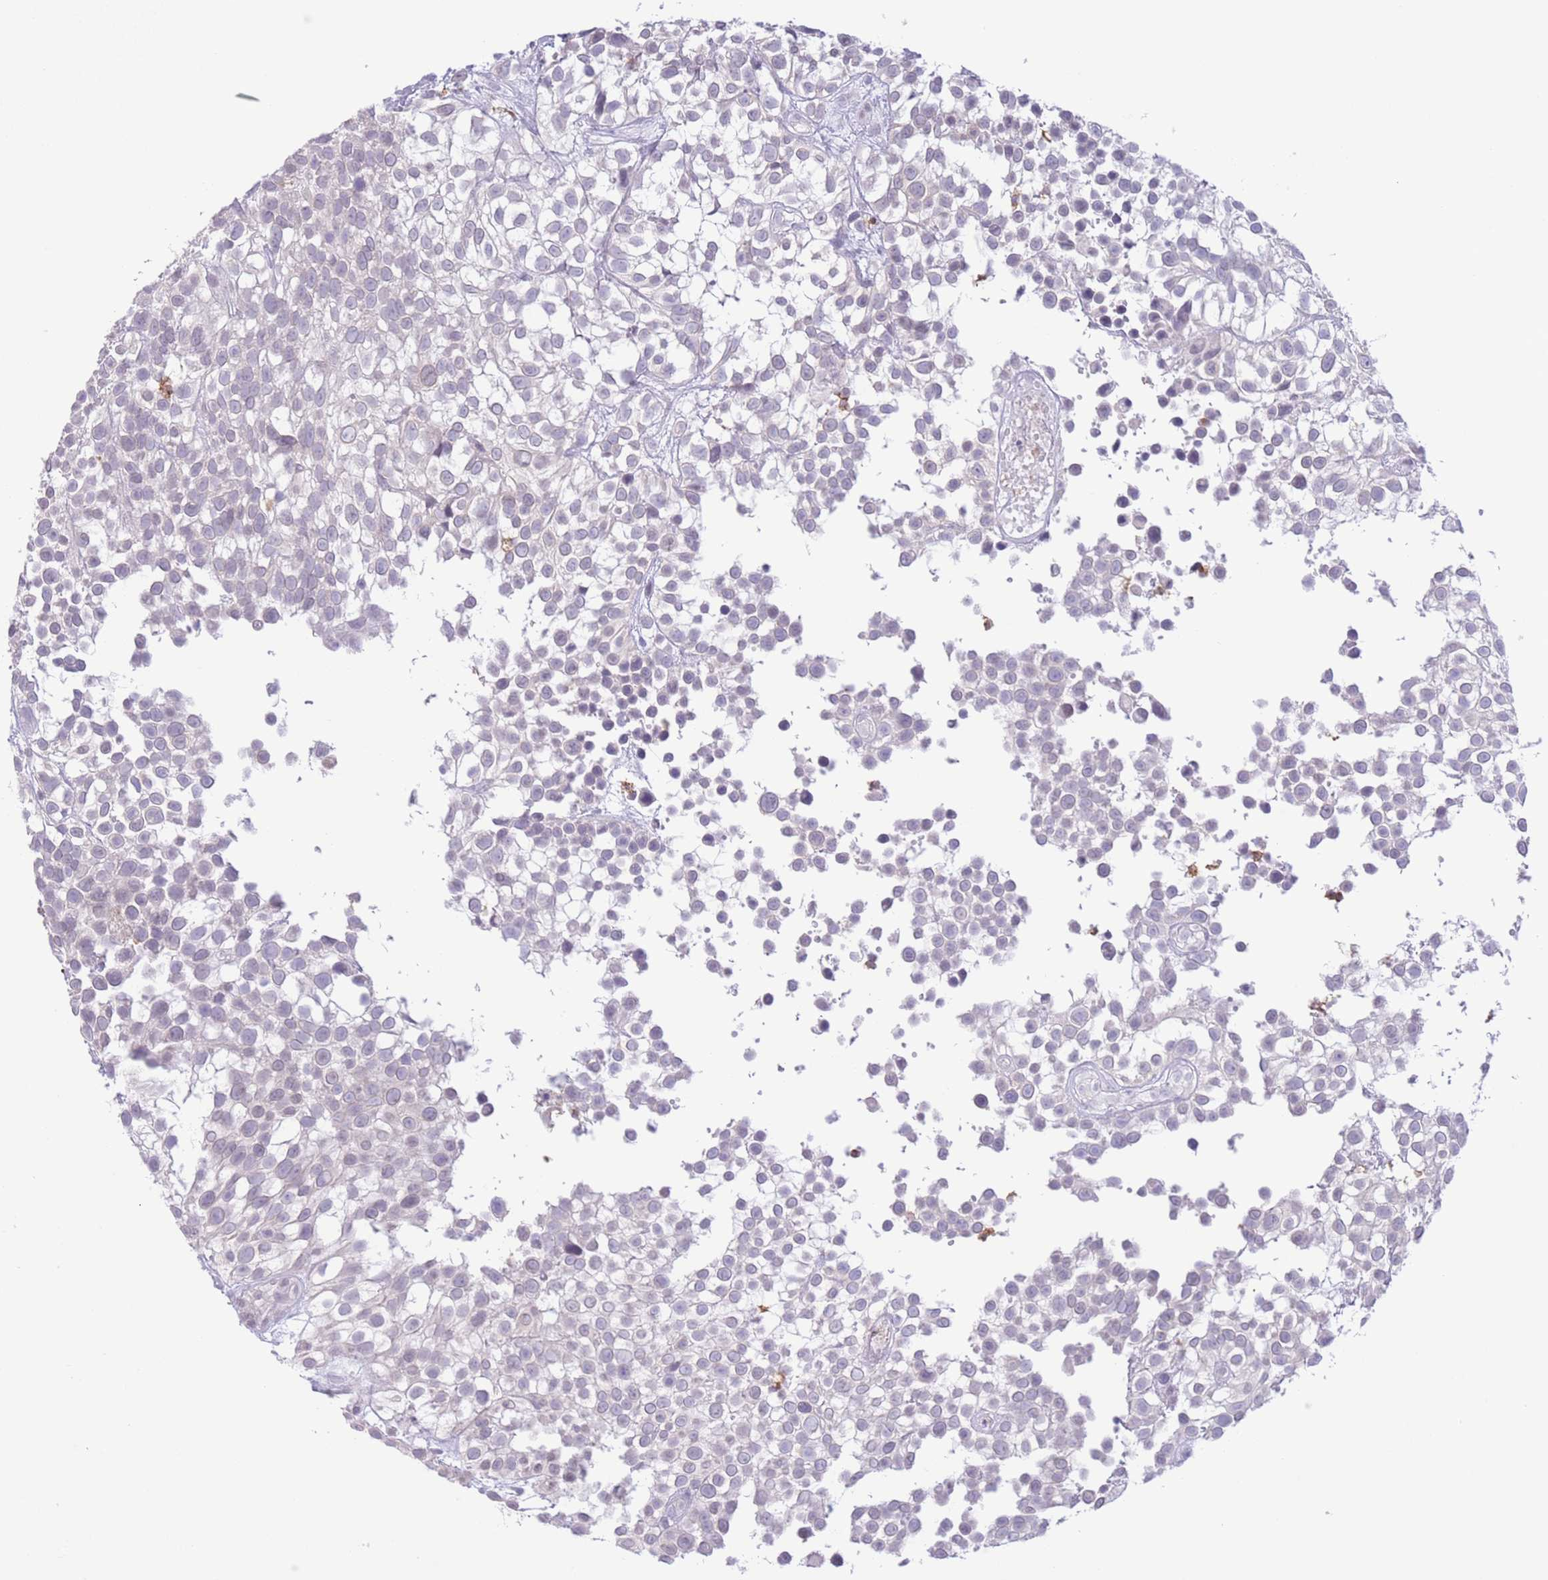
{"staining": {"intensity": "negative", "quantity": "none", "location": "none"}, "tissue": "urothelial cancer", "cell_type": "Tumor cells", "image_type": "cancer", "snomed": [{"axis": "morphology", "description": "Urothelial carcinoma, High grade"}, {"axis": "topography", "description": "Urinary bladder"}], "caption": "There is no significant expression in tumor cells of urothelial carcinoma (high-grade). (IHC, brightfield microscopy, high magnification).", "gene": "LCLAT1", "patient": {"sex": "male", "age": 56}}